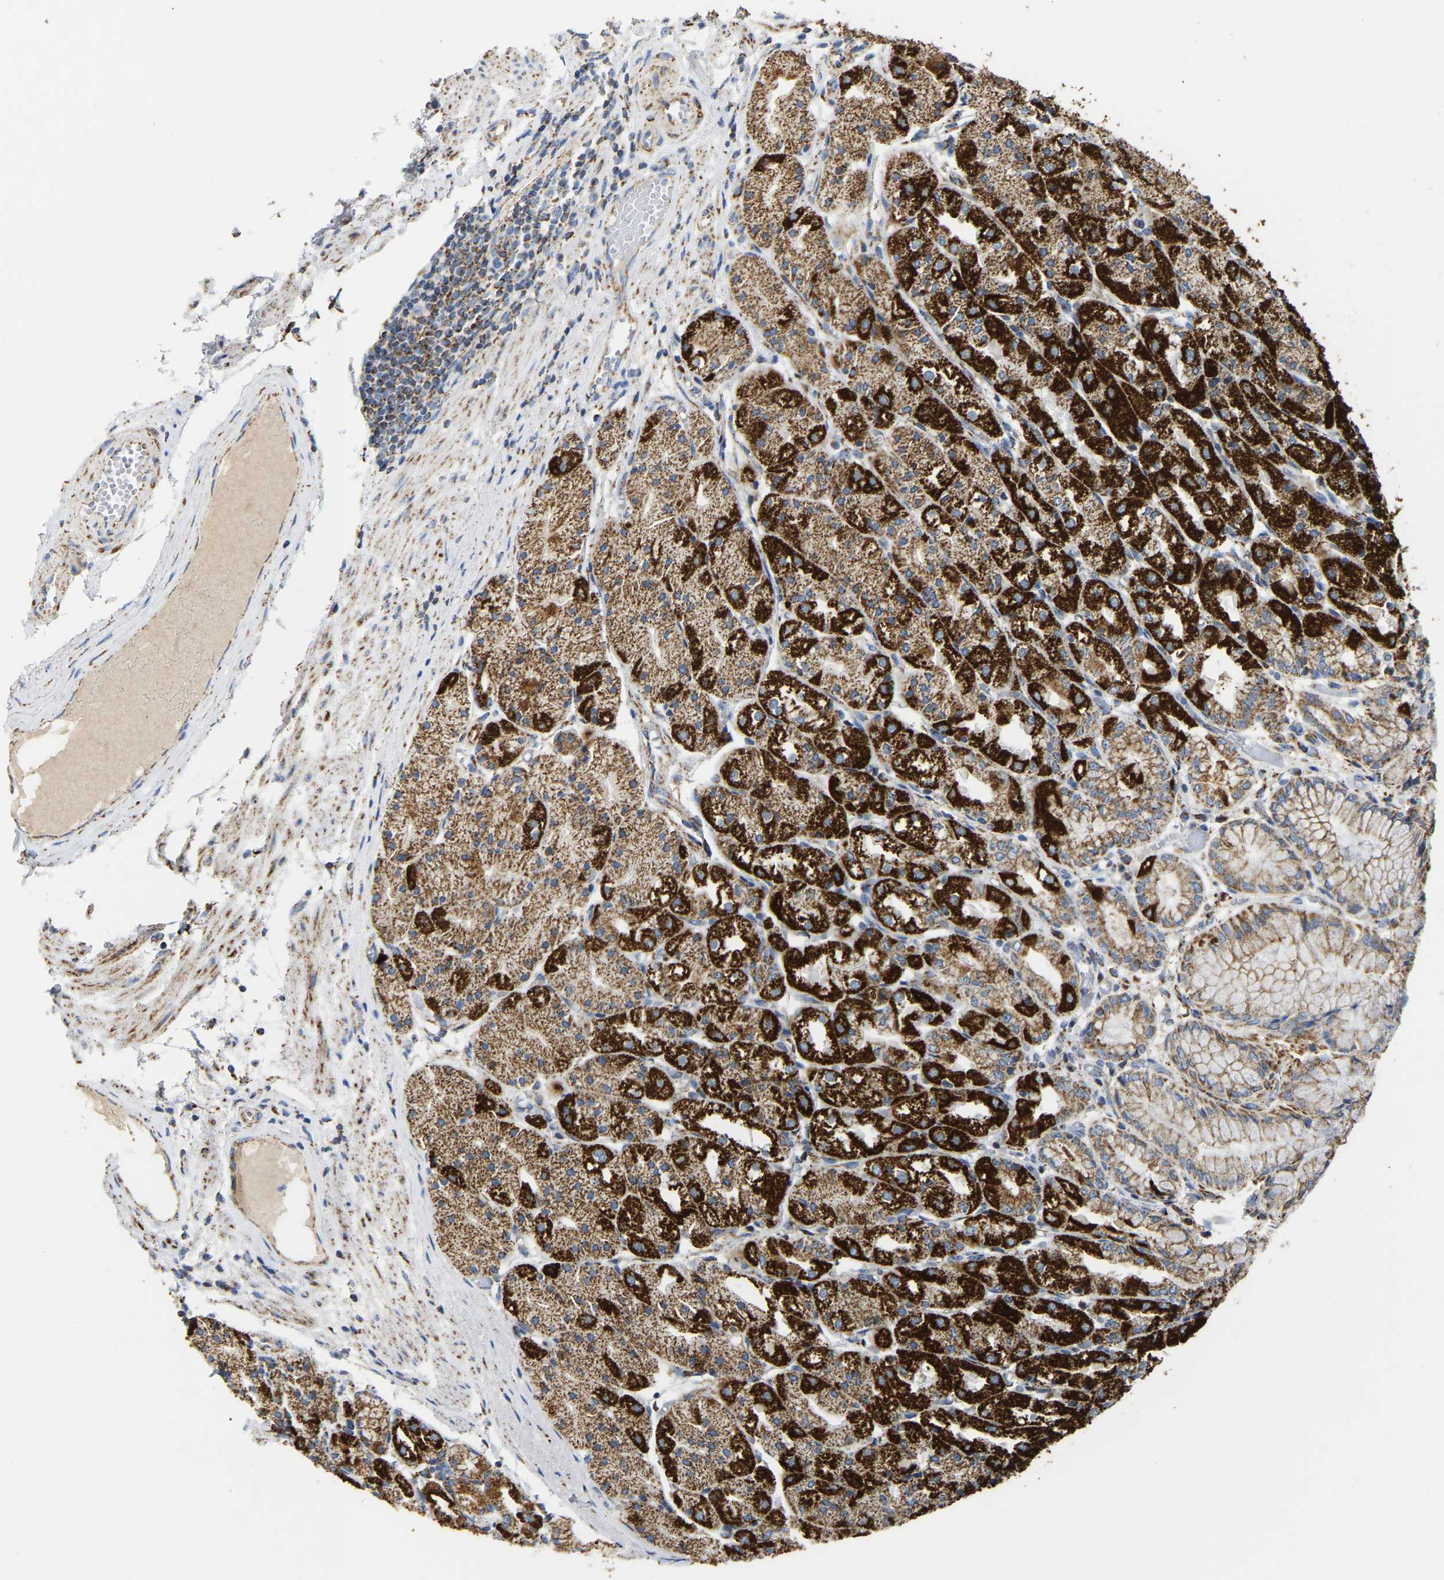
{"staining": {"intensity": "strong", "quantity": ">75%", "location": "cytoplasmic/membranous"}, "tissue": "stomach", "cell_type": "Glandular cells", "image_type": "normal", "snomed": [{"axis": "morphology", "description": "Normal tissue, NOS"}, {"axis": "topography", "description": "Stomach, upper"}], "caption": "Brown immunohistochemical staining in normal stomach exhibits strong cytoplasmic/membranous expression in approximately >75% of glandular cells. (DAB (3,3'-diaminobenzidine) IHC with brightfield microscopy, high magnification).", "gene": "HIBADH", "patient": {"sex": "male", "age": 72}}